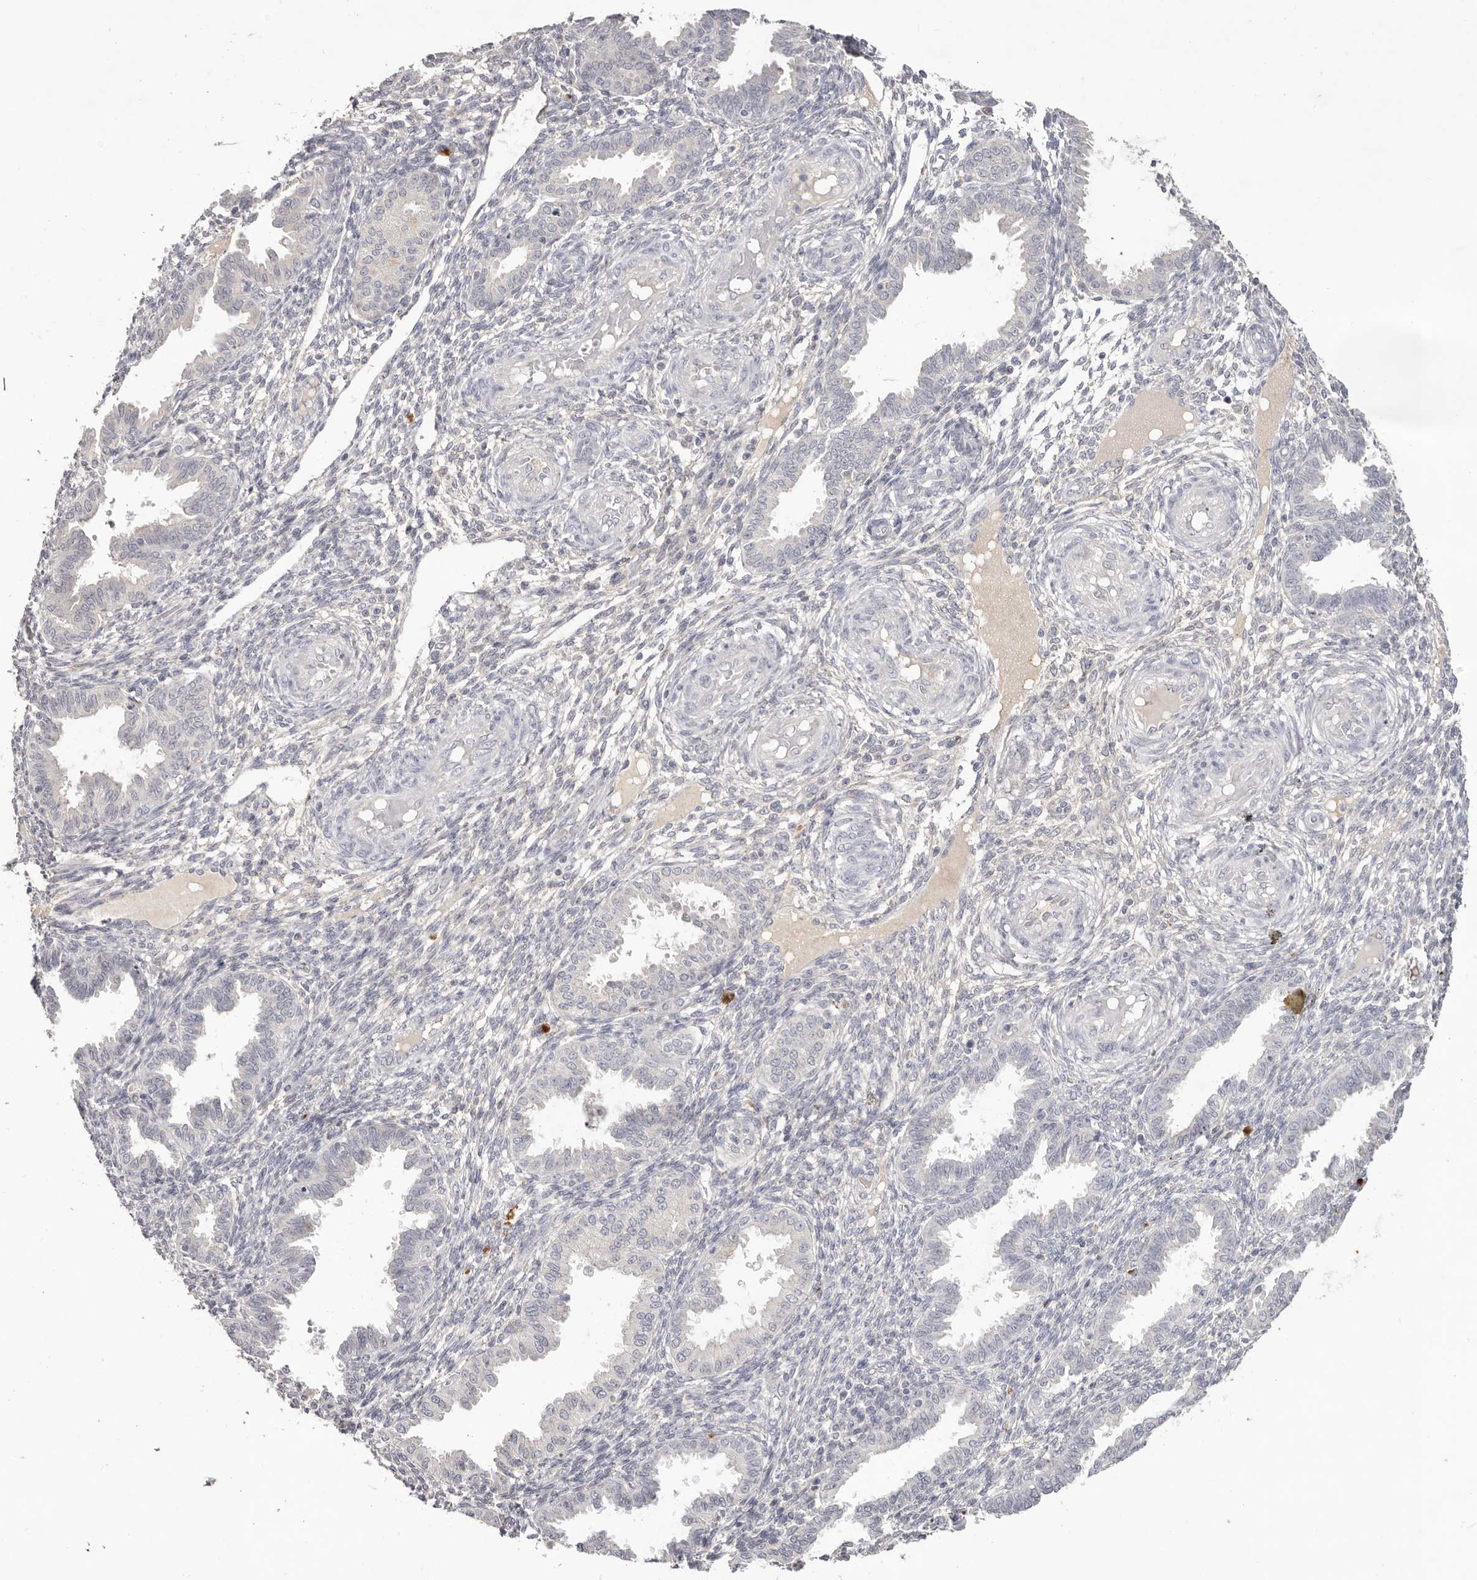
{"staining": {"intensity": "negative", "quantity": "none", "location": "none"}, "tissue": "endometrium", "cell_type": "Cells in endometrial stroma", "image_type": "normal", "snomed": [{"axis": "morphology", "description": "Normal tissue, NOS"}, {"axis": "topography", "description": "Endometrium"}], "caption": "DAB immunohistochemical staining of benign human endometrium displays no significant expression in cells in endometrial stroma.", "gene": "SCUBE2", "patient": {"sex": "female", "age": 33}}